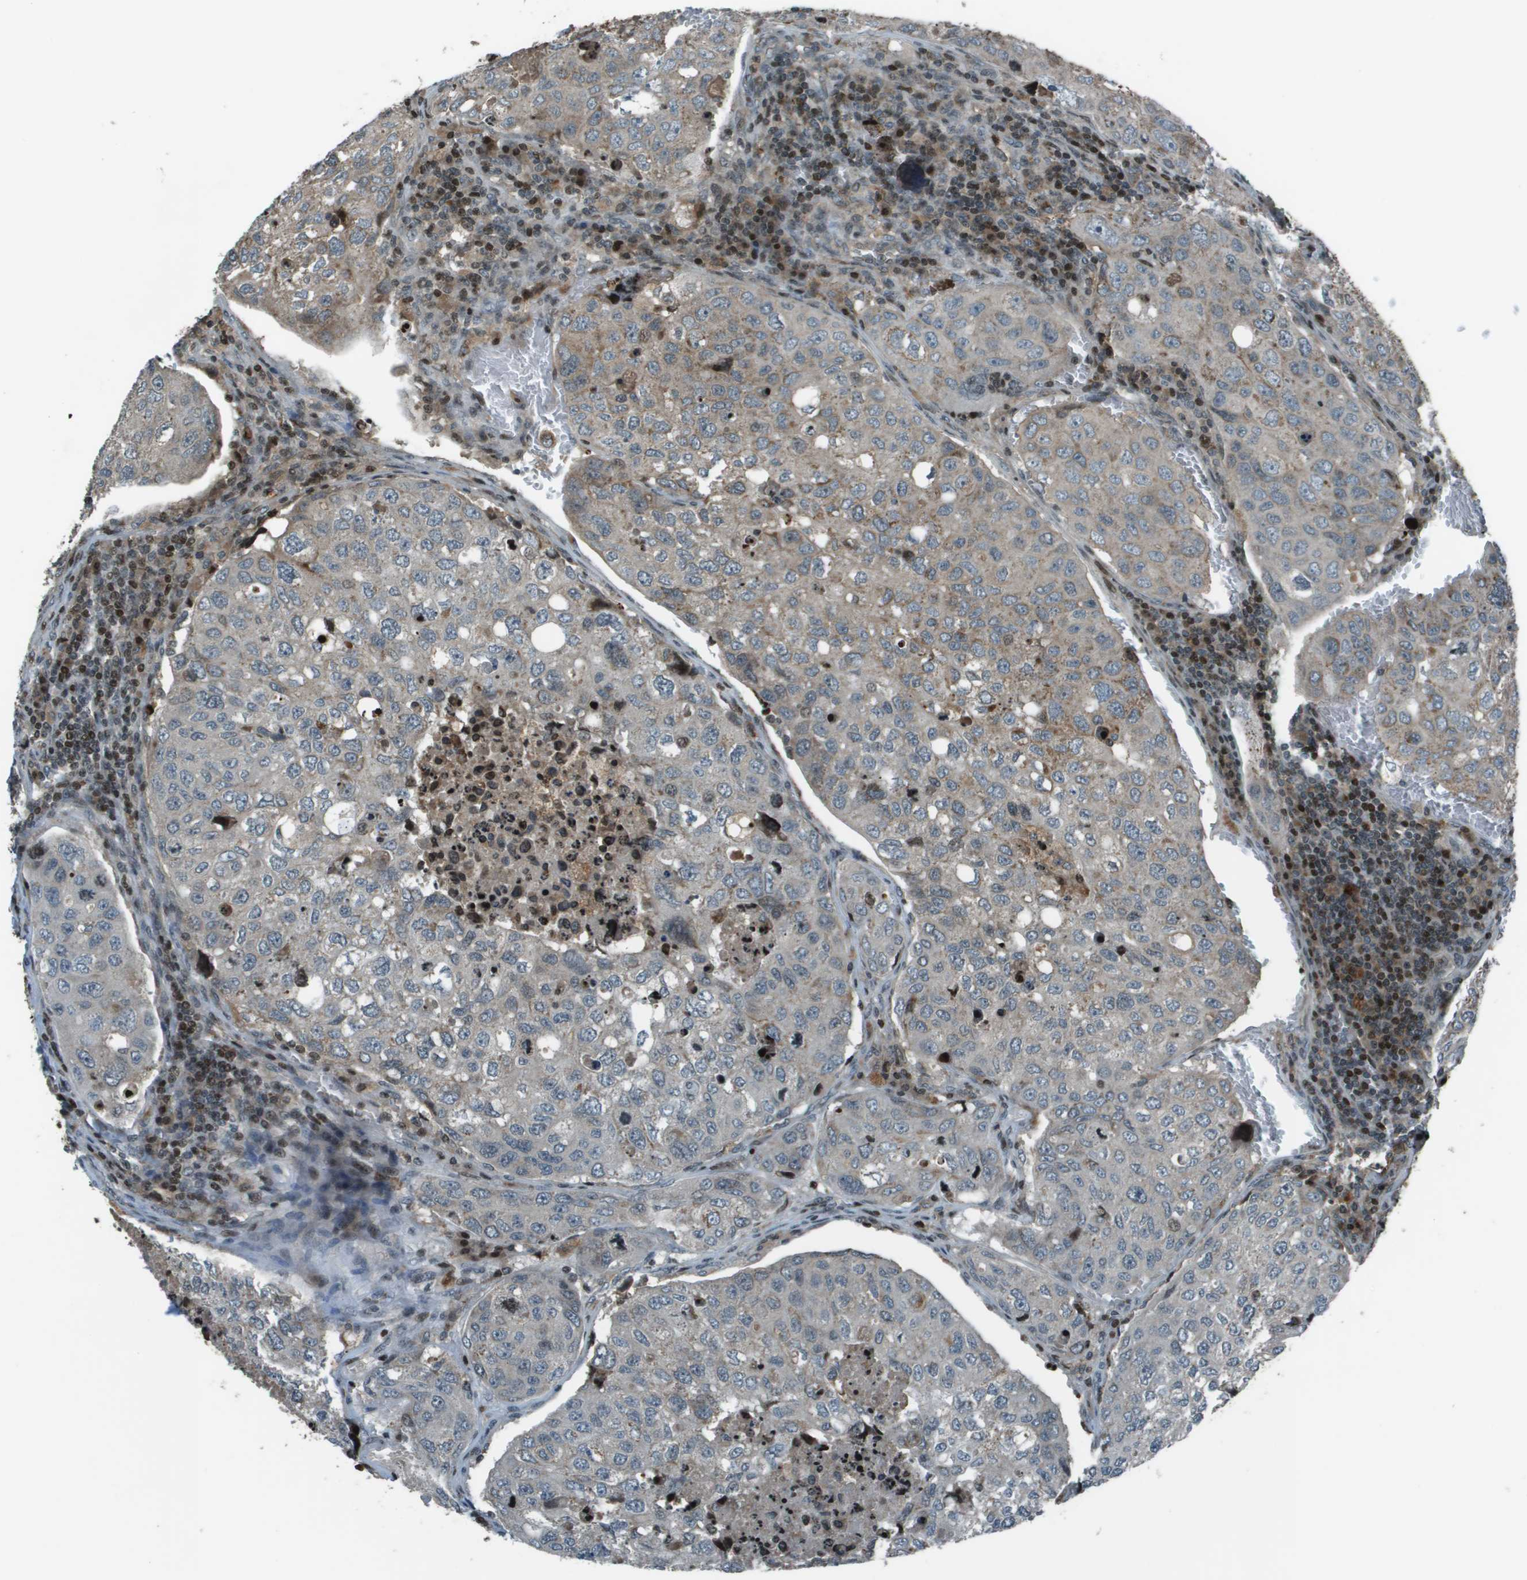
{"staining": {"intensity": "moderate", "quantity": "<25%", "location": "cytoplasmic/membranous"}, "tissue": "urothelial cancer", "cell_type": "Tumor cells", "image_type": "cancer", "snomed": [{"axis": "morphology", "description": "Urothelial carcinoma, High grade"}, {"axis": "topography", "description": "Lymph node"}, {"axis": "topography", "description": "Urinary bladder"}], "caption": "There is low levels of moderate cytoplasmic/membranous positivity in tumor cells of urothelial carcinoma (high-grade), as demonstrated by immunohistochemical staining (brown color).", "gene": "CXCL12", "patient": {"sex": "male", "age": 51}}